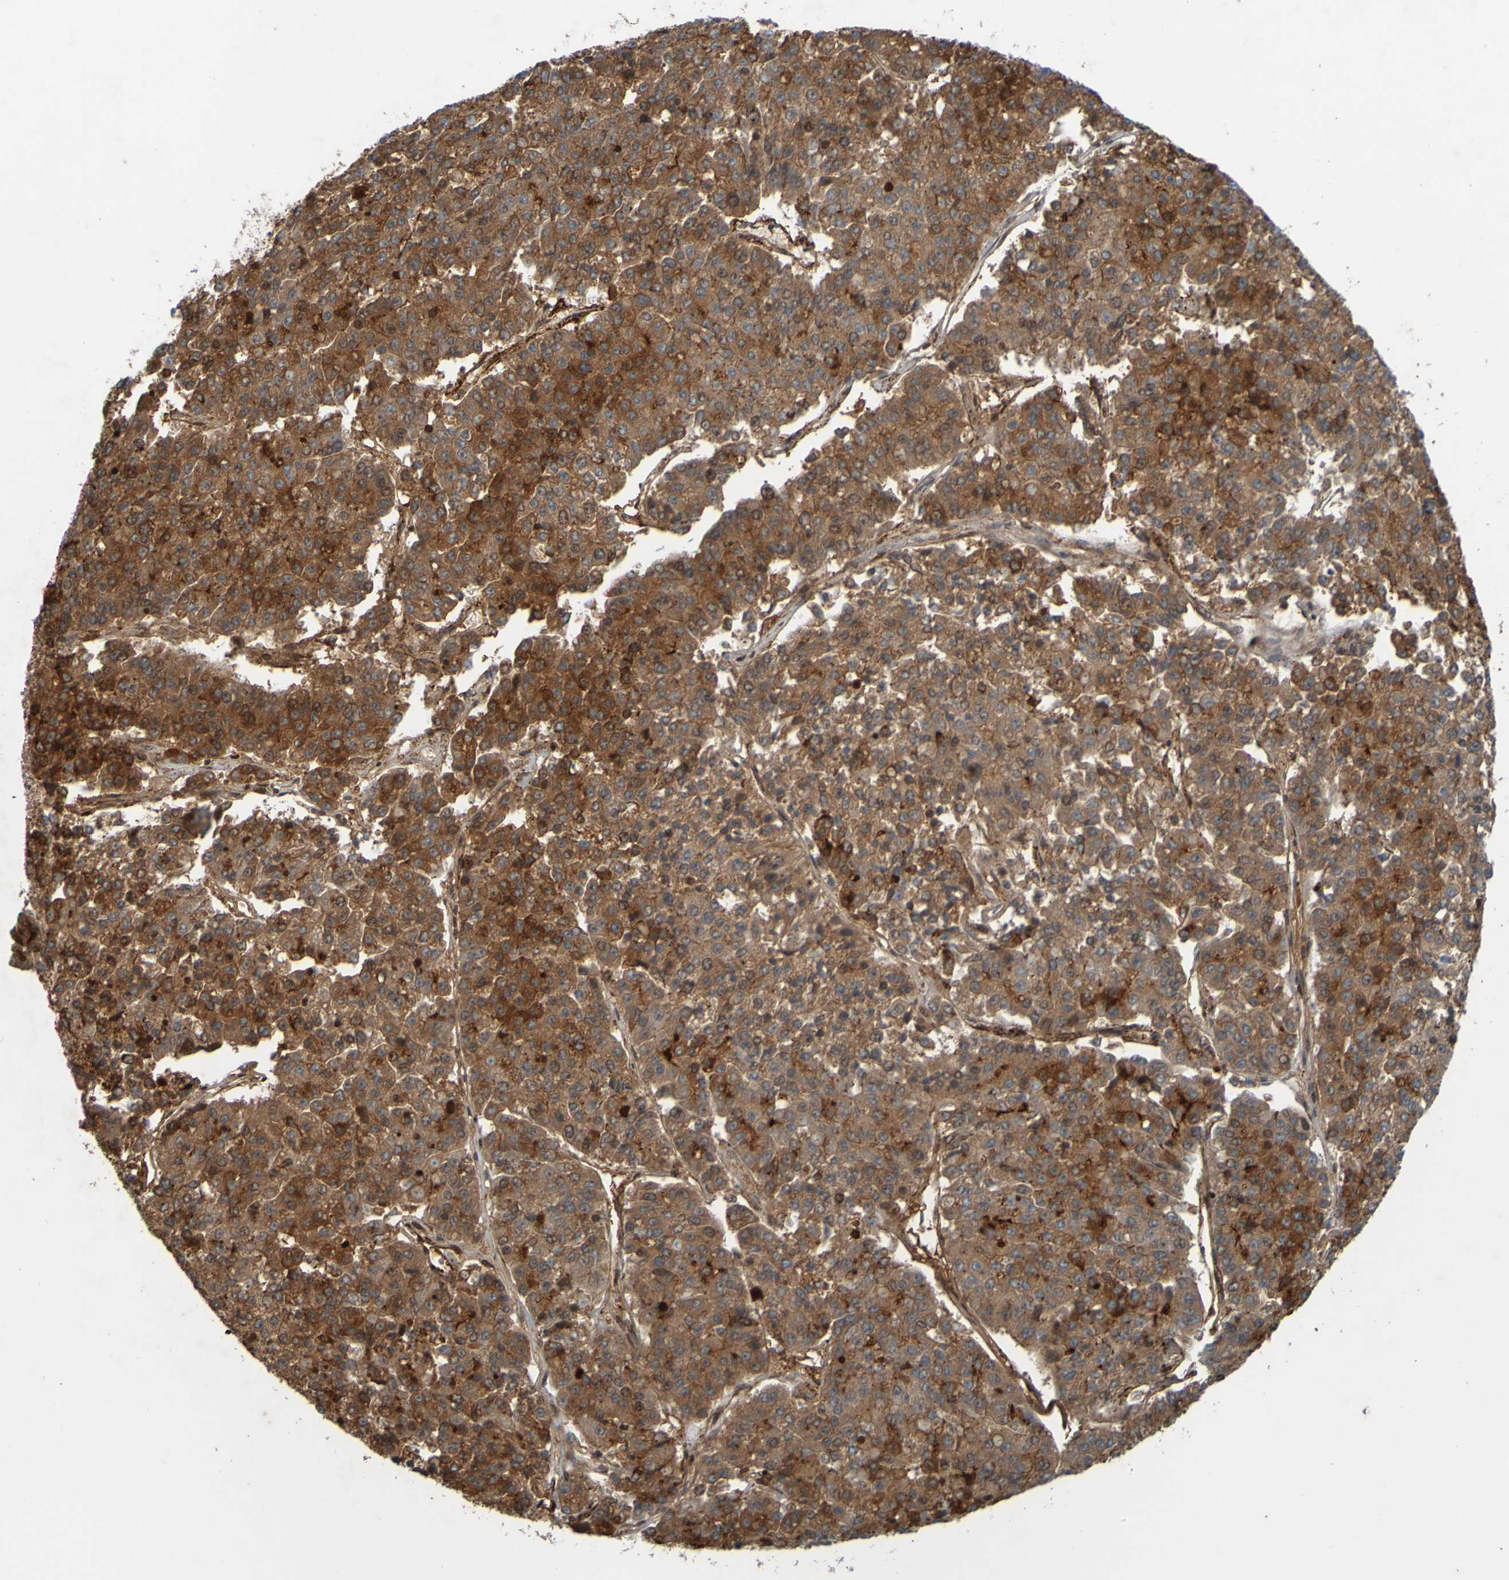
{"staining": {"intensity": "moderate", "quantity": ">75%", "location": "cytoplasmic/membranous"}, "tissue": "pancreatic cancer", "cell_type": "Tumor cells", "image_type": "cancer", "snomed": [{"axis": "morphology", "description": "Adenocarcinoma, NOS"}, {"axis": "topography", "description": "Pancreas"}], "caption": "Immunohistochemical staining of pancreatic cancer (adenocarcinoma) exhibits moderate cytoplasmic/membranous protein expression in about >75% of tumor cells.", "gene": "GUCY1A1", "patient": {"sex": "male", "age": 50}}